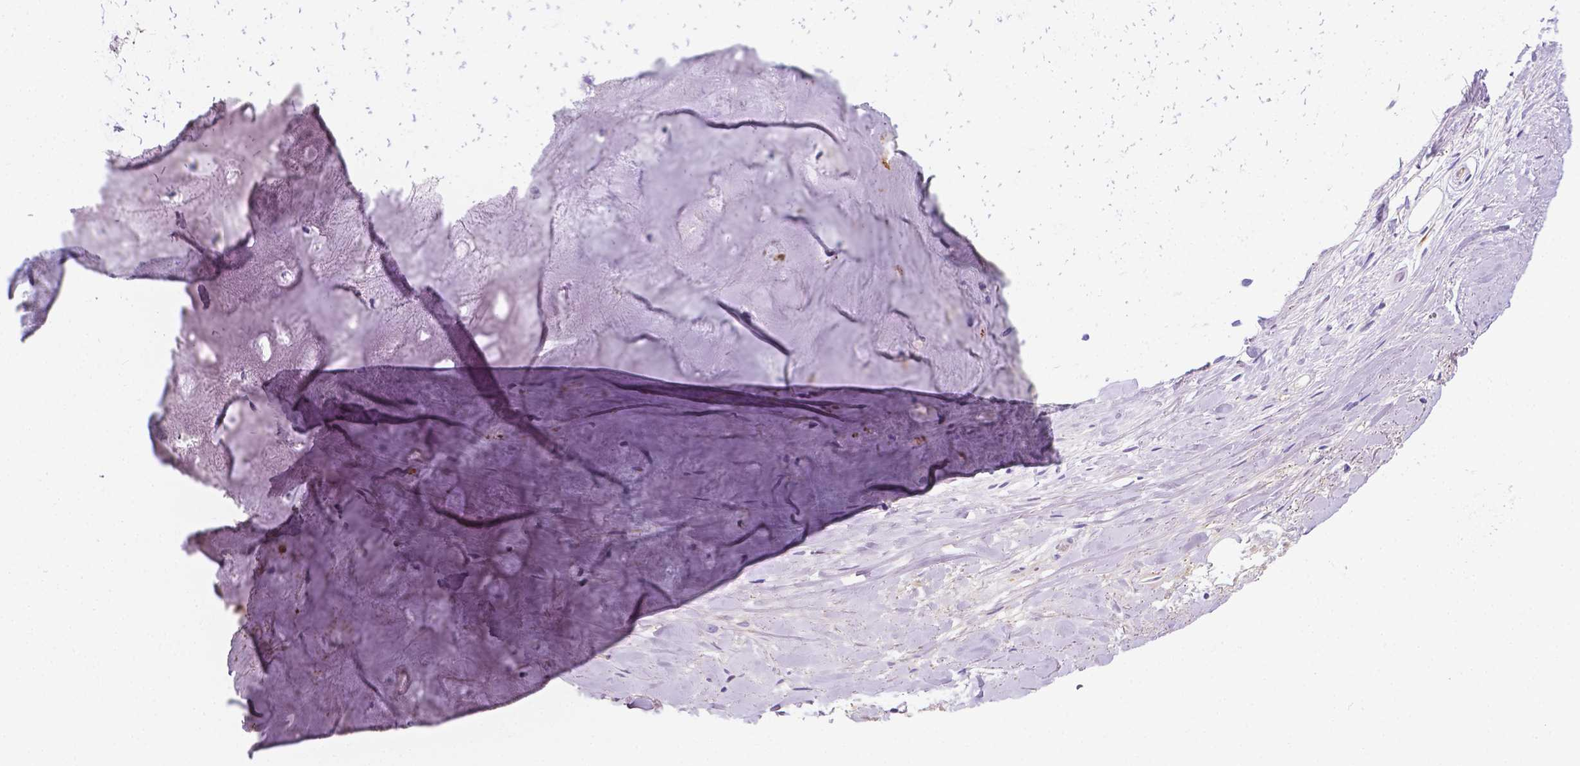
{"staining": {"intensity": "negative", "quantity": "none", "location": "none"}, "tissue": "soft tissue", "cell_type": "Chondrocytes", "image_type": "normal", "snomed": [{"axis": "morphology", "description": "Normal tissue, NOS"}, {"axis": "topography", "description": "Cartilage tissue"}], "caption": "An immunohistochemistry photomicrograph of normal soft tissue is shown. There is no staining in chondrocytes of soft tissue.", "gene": "APOE", "patient": {"sex": "male", "age": 57}}